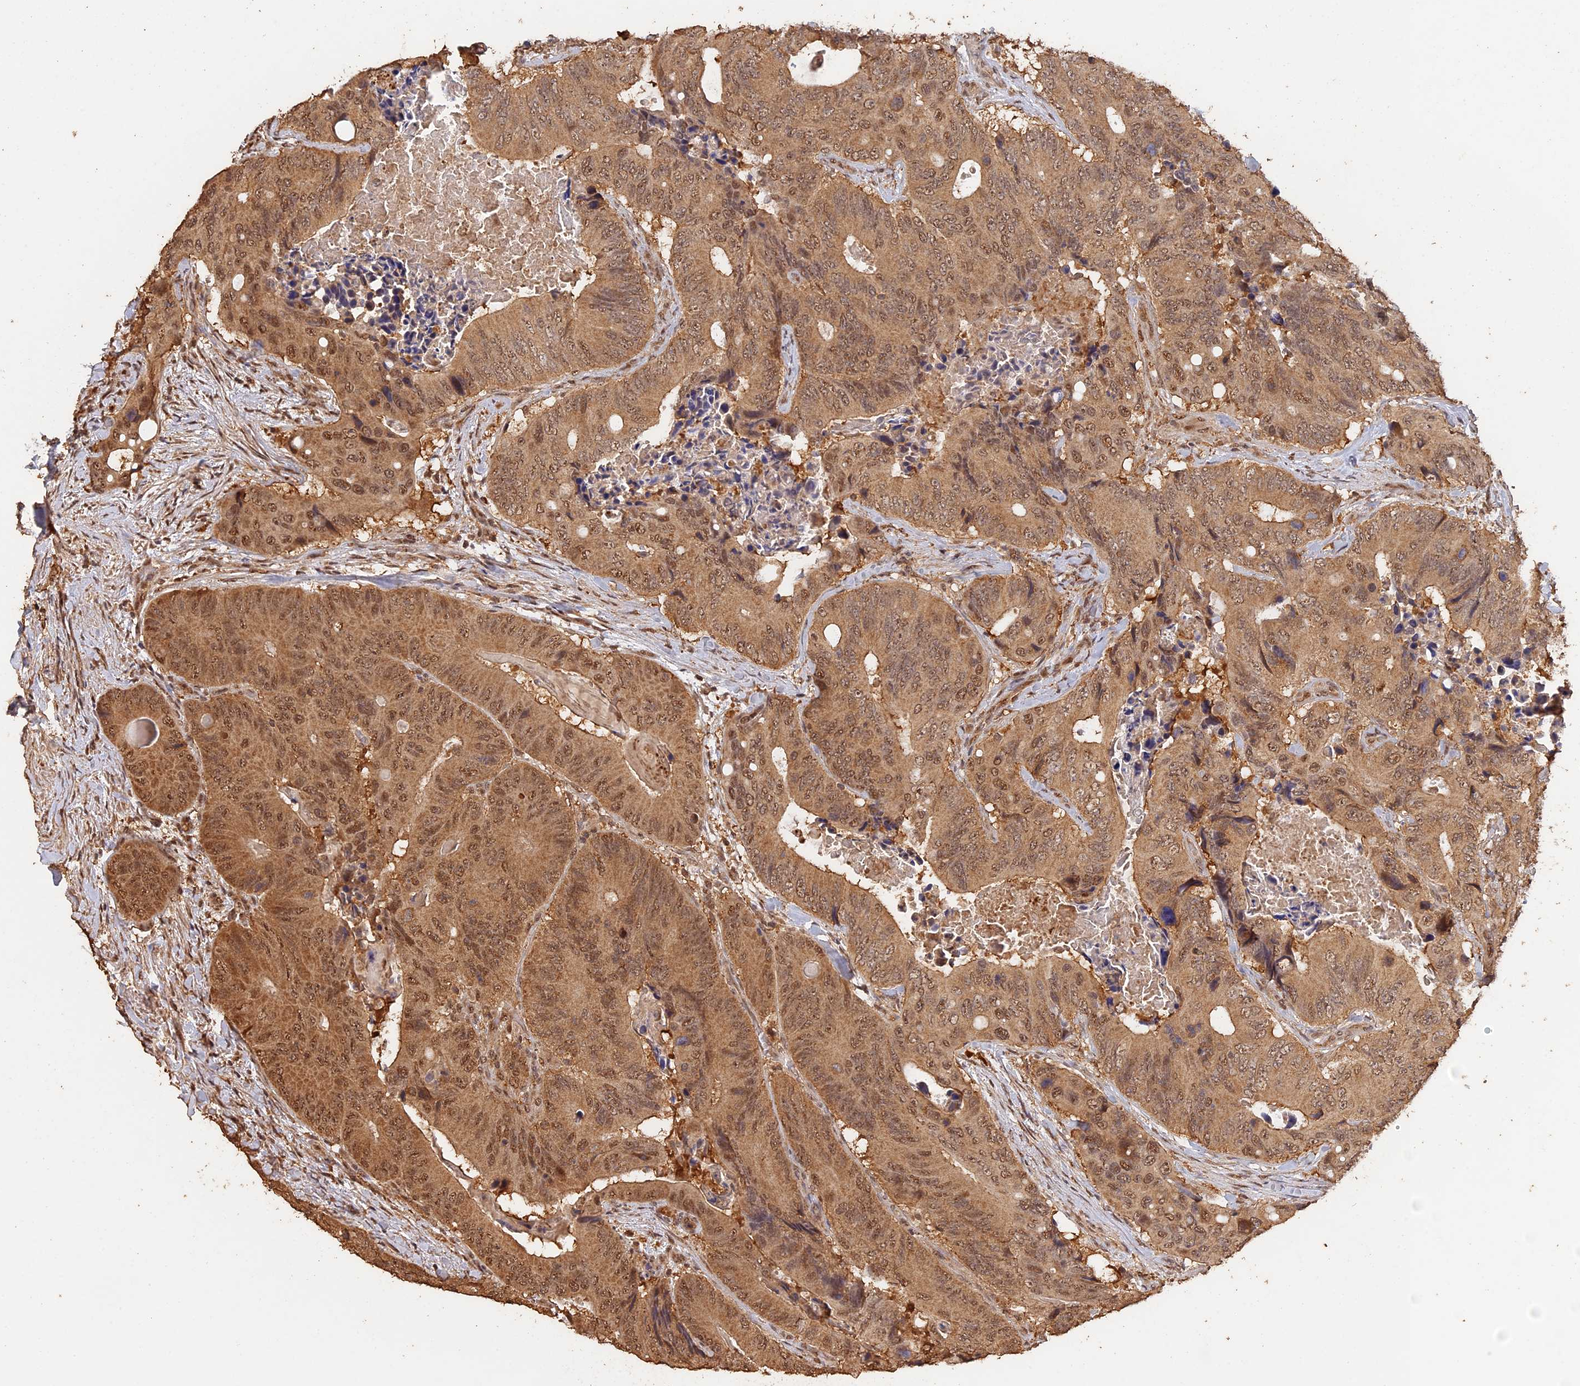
{"staining": {"intensity": "moderate", "quantity": ">75%", "location": "cytoplasmic/membranous,nuclear"}, "tissue": "colorectal cancer", "cell_type": "Tumor cells", "image_type": "cancer", "snomed": [{"axis": "morphology", "description": "Adenocarcinoma, NOS"}, {"axis": "topography", "description": "Colon"}], "caption": "A brown stain shows moderate cytoplasmic/membranous and nuclear positivity of a protein in human colorectal adenocarcinoma tumor cells.", "gene": "PSMC6", "patient": {"sex": "male", "age": 84}}